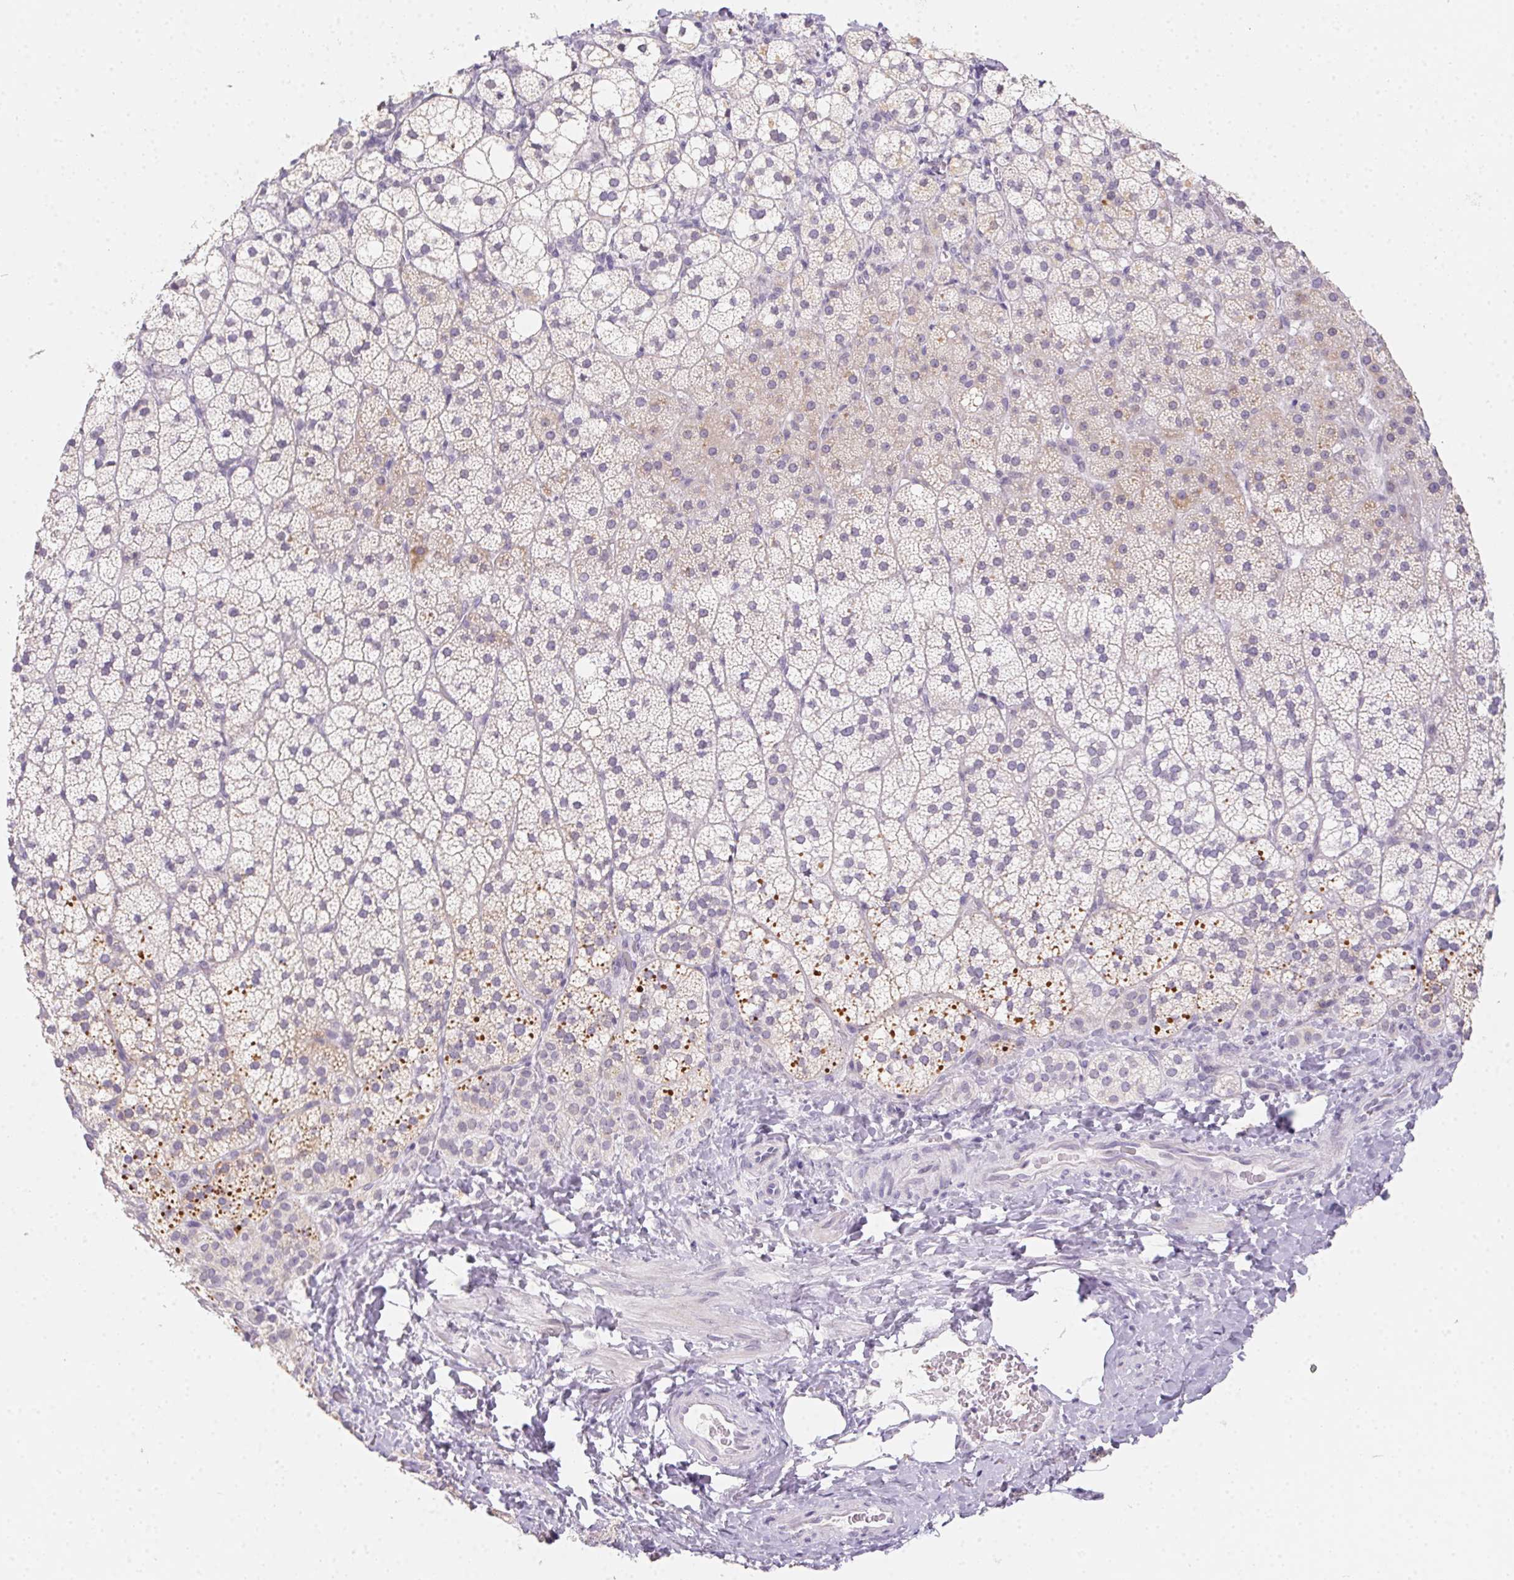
{"staining": {"intensity": "weak", "quantity": "25%-75%", "location": "cytoplasmic/membranous"}, "tissue": "adrenal gland", "cell_type": "Glandular cells", "image_type": "normal", "snomed": [{"axis": "morphology", "description": "Normal tissue, NOS"}, {"axis": "topography", "description": "Adrenal gland"}], "caption": "A brown stain shows weak cytoplasmic/membranous positivity of a protein in glandular cells of normal human adrenal gland.", "gene": "MORC1", "patient": {"sex": "male", "age": 53}}